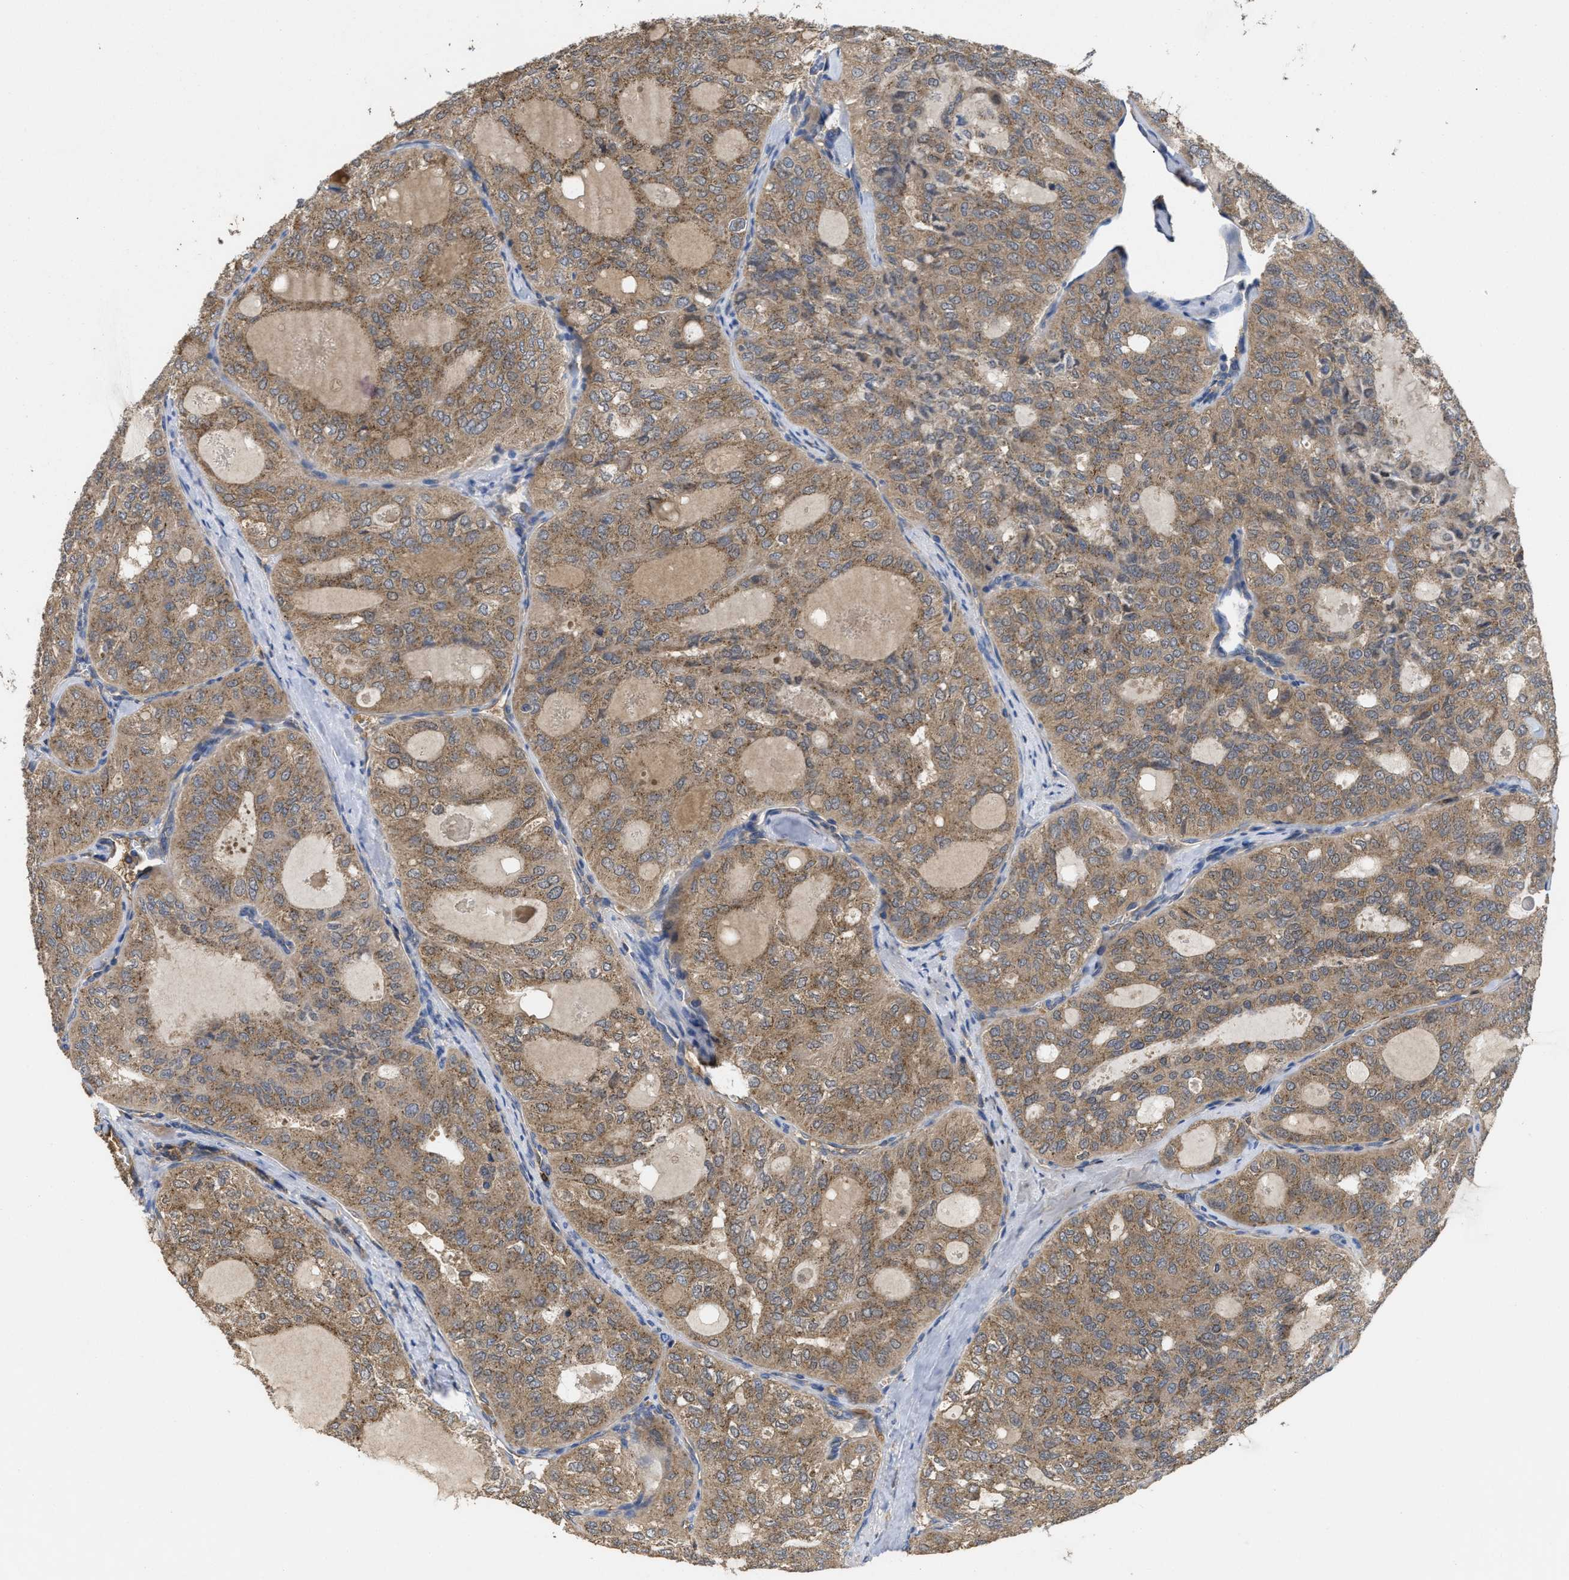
{"staining": {"intensity": "moderate", "quantity": ">75%", "location": "cytoplasmic/membranous"}, "tissue": "thyroid cancer", "cell_type": "Tumor cells", "image_type": "cancer", "snomed": [{"axis": "morphology", "description": "Follicular adenoma carcinoma, NOS"}, {"axis": "topography", "description": "Thyroid gland"}], "caption": "Protein expression analysis of thyroid follicular adenoma carcinoma displays moderate cytoplasmic/membranous expression in approximately >75% of tumor cells. The protein is stained brown, and the nuclei are stained in blue (DAB (3,3'-diaminobenzidine) IHC with brightfield microscopy, high magnification).", "gene": "RNF216", "patient": {"sex": "male", "age": 75}}